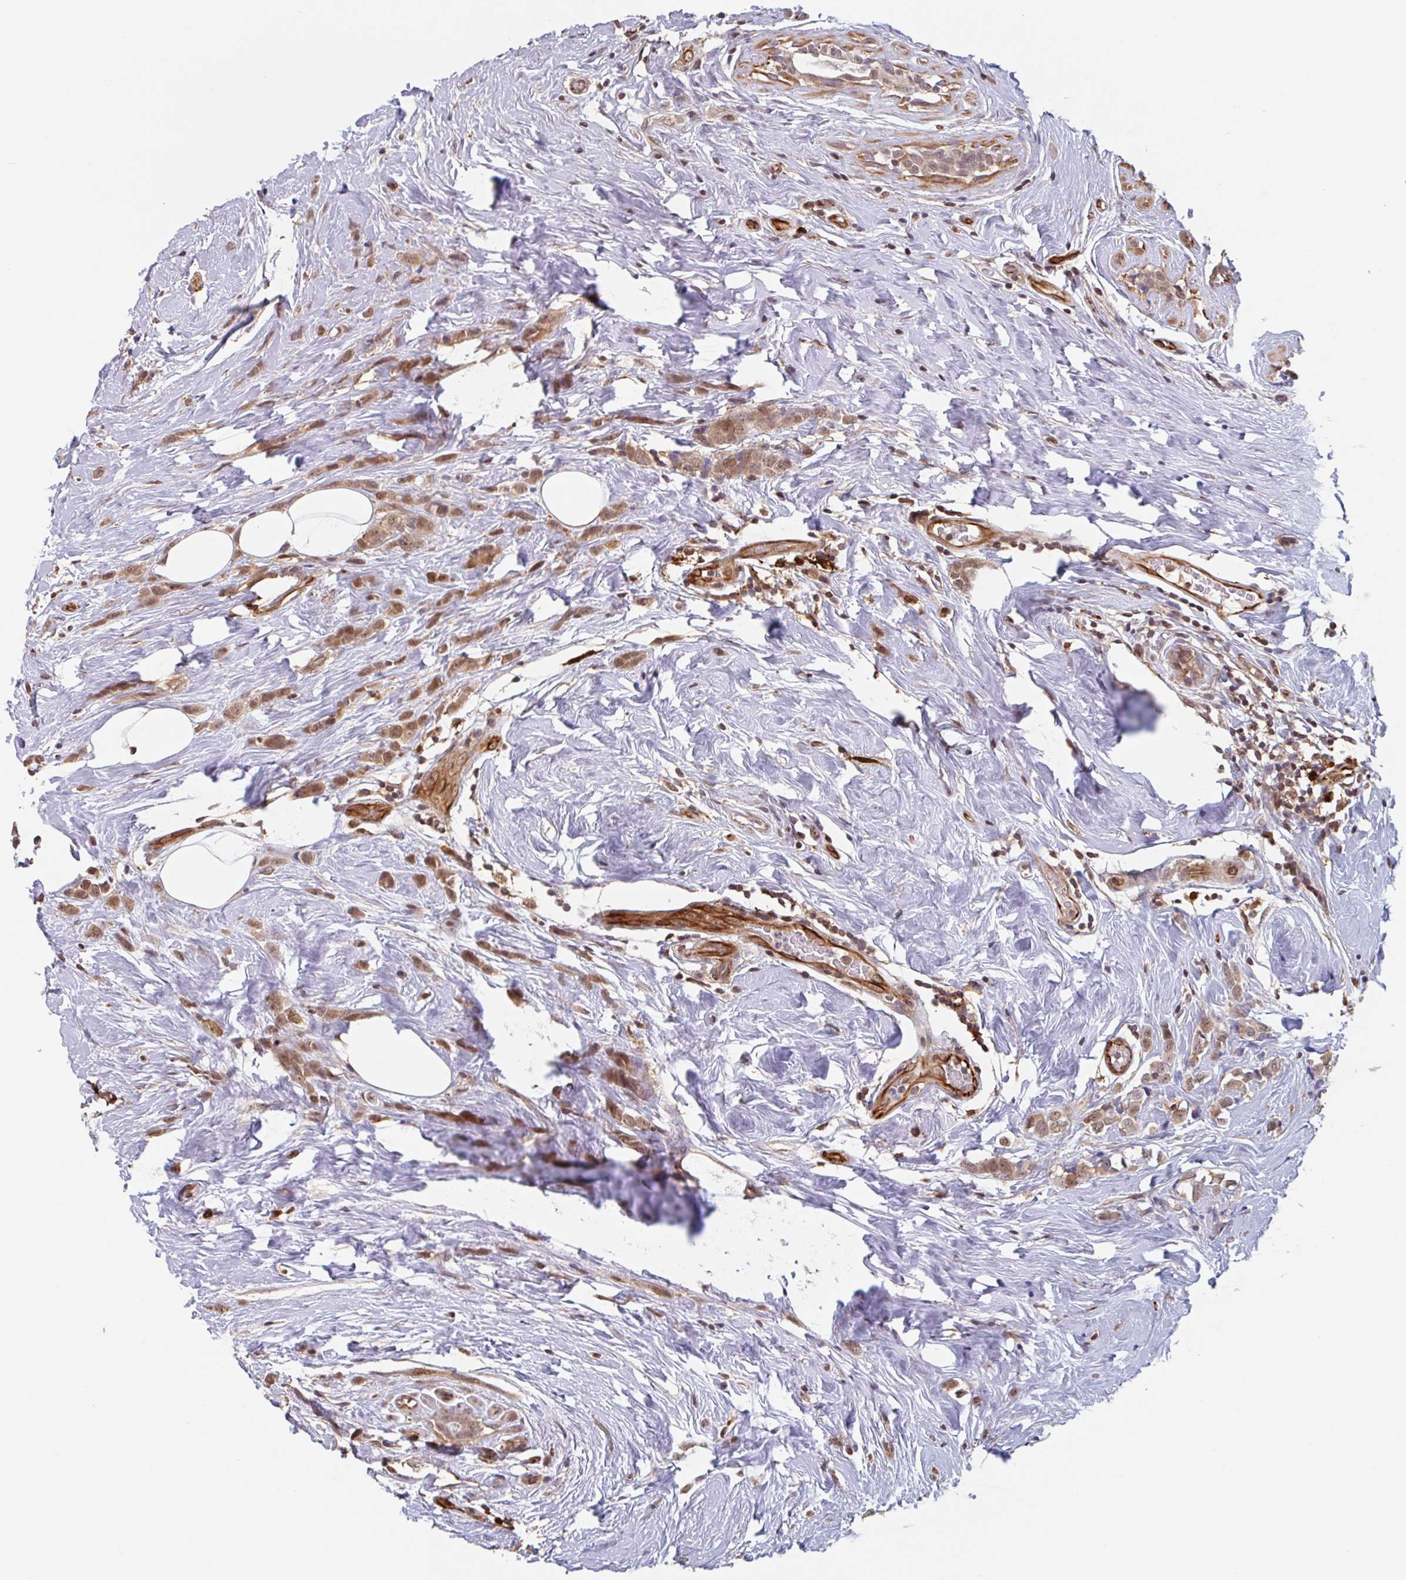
{"staining": {"intensity": "moderate", "quantity": ">75%", "location": "cytoplasmic/membranous,nuclear"}, "tissue": "breast cancer", "cell_type": "Tumor cells", "image_type": "cancer", "snomed": [{"axis": "morphology", "description": "Duct carcinoma"}, {"axis": "topography", "description": "Breast"}], "caption": "This photomicrograph reveals immunohistochemistry (IHC) staining of breast cancer, with medium moderate cytoplasmic/membranous and nuclear positivity in about >75% of tumor cells.", "gene": "NUB1", "patient": {"sex": "female", "age": 80}}